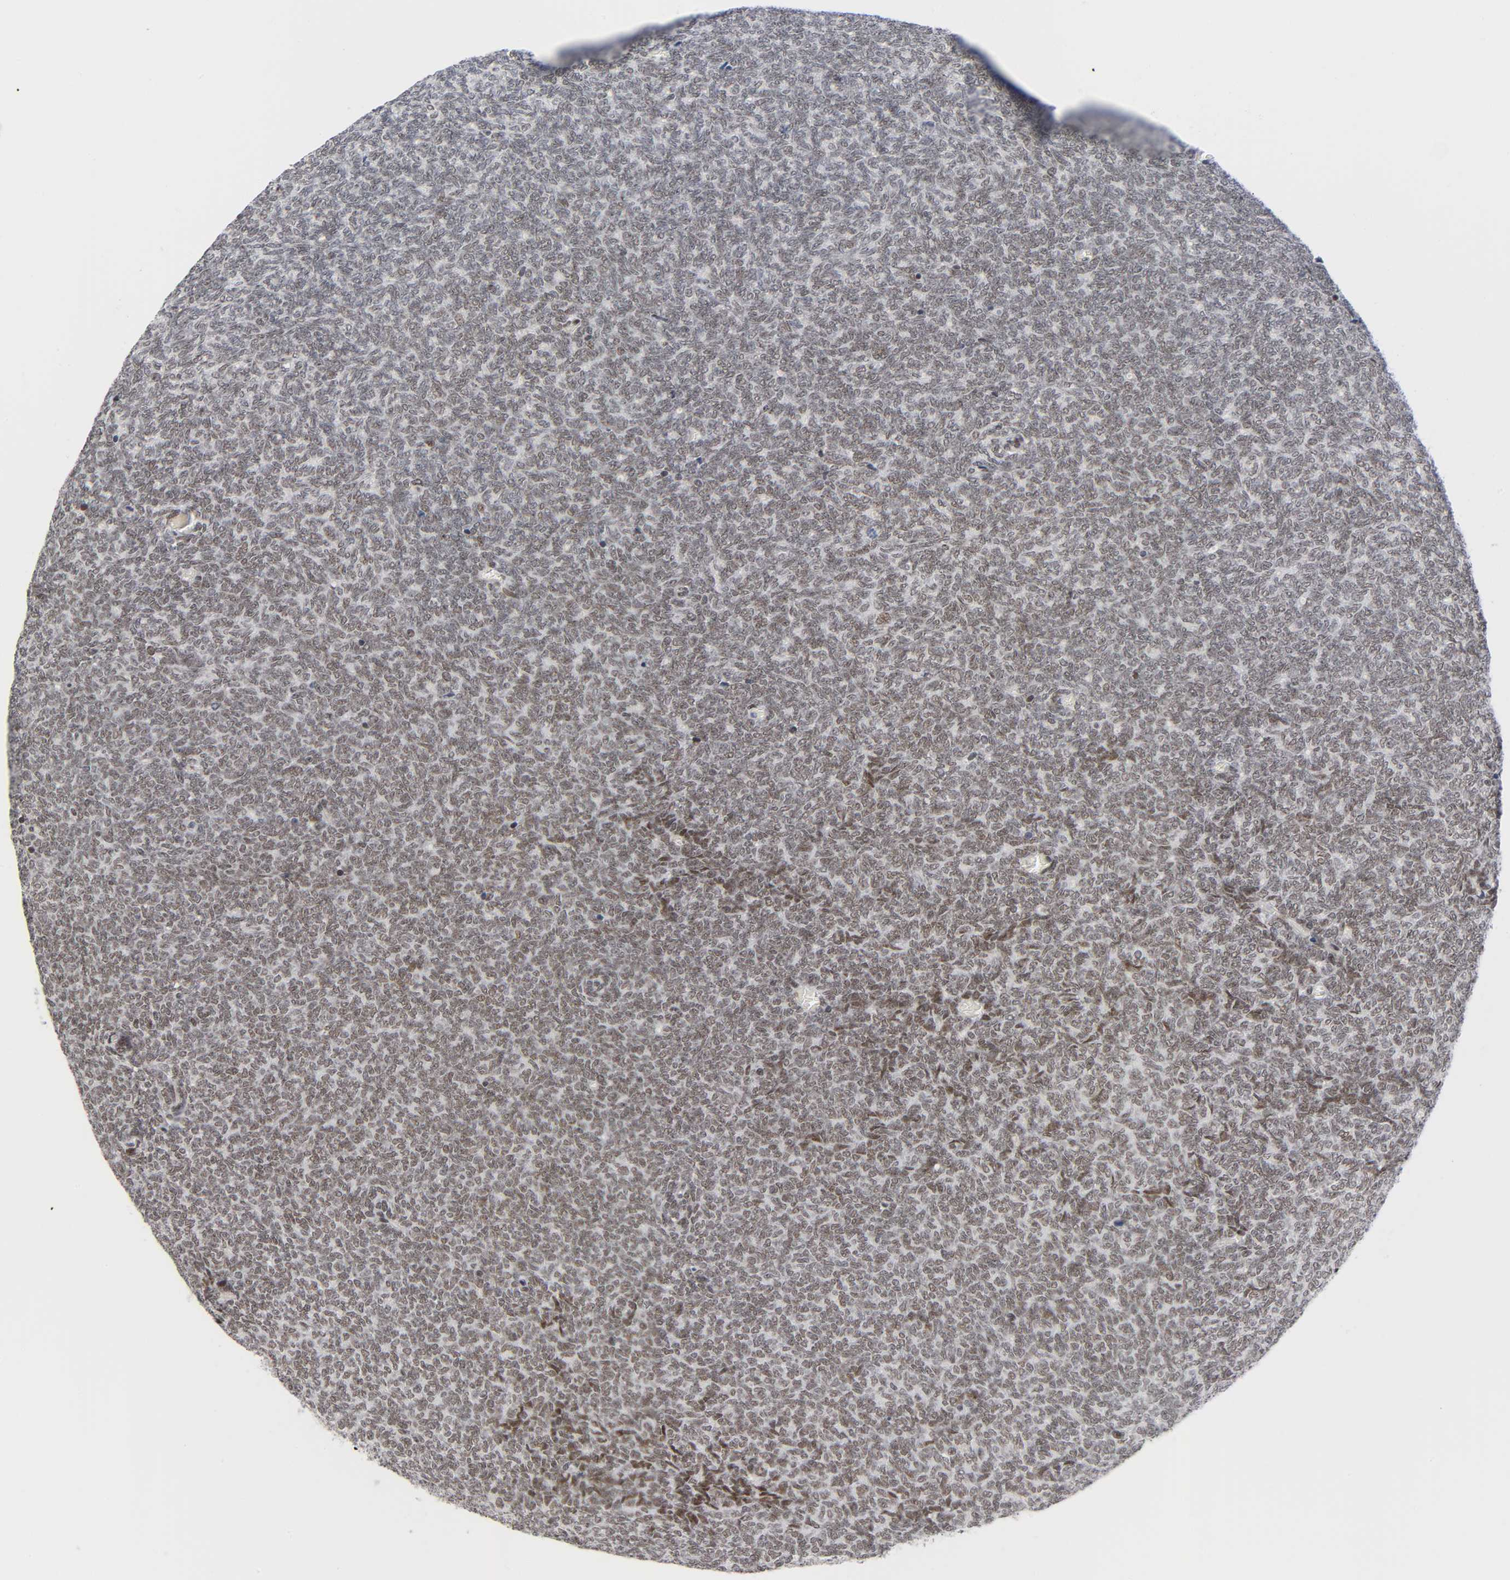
{"staining": {"intensity": "weak", "quantity": ">75%", "location": "nuclear"}, "tissue": "renal cancer", "cell_type": "Tumor cells", "image_type": "cancer", "snomed": [{"axis": "morphology", "description": "Neoplasm, malignant, NOS"}, {"axis": "topography", "description": "Kidney"}], "caption": "A photomicrograph showing weak nuclear expression in about >75% of tumor cells in renal cancer, as visualized by brown immunohistochemical staining.", "gene": "DIDO1", "patient": {"sex": "male", "age": 28}}